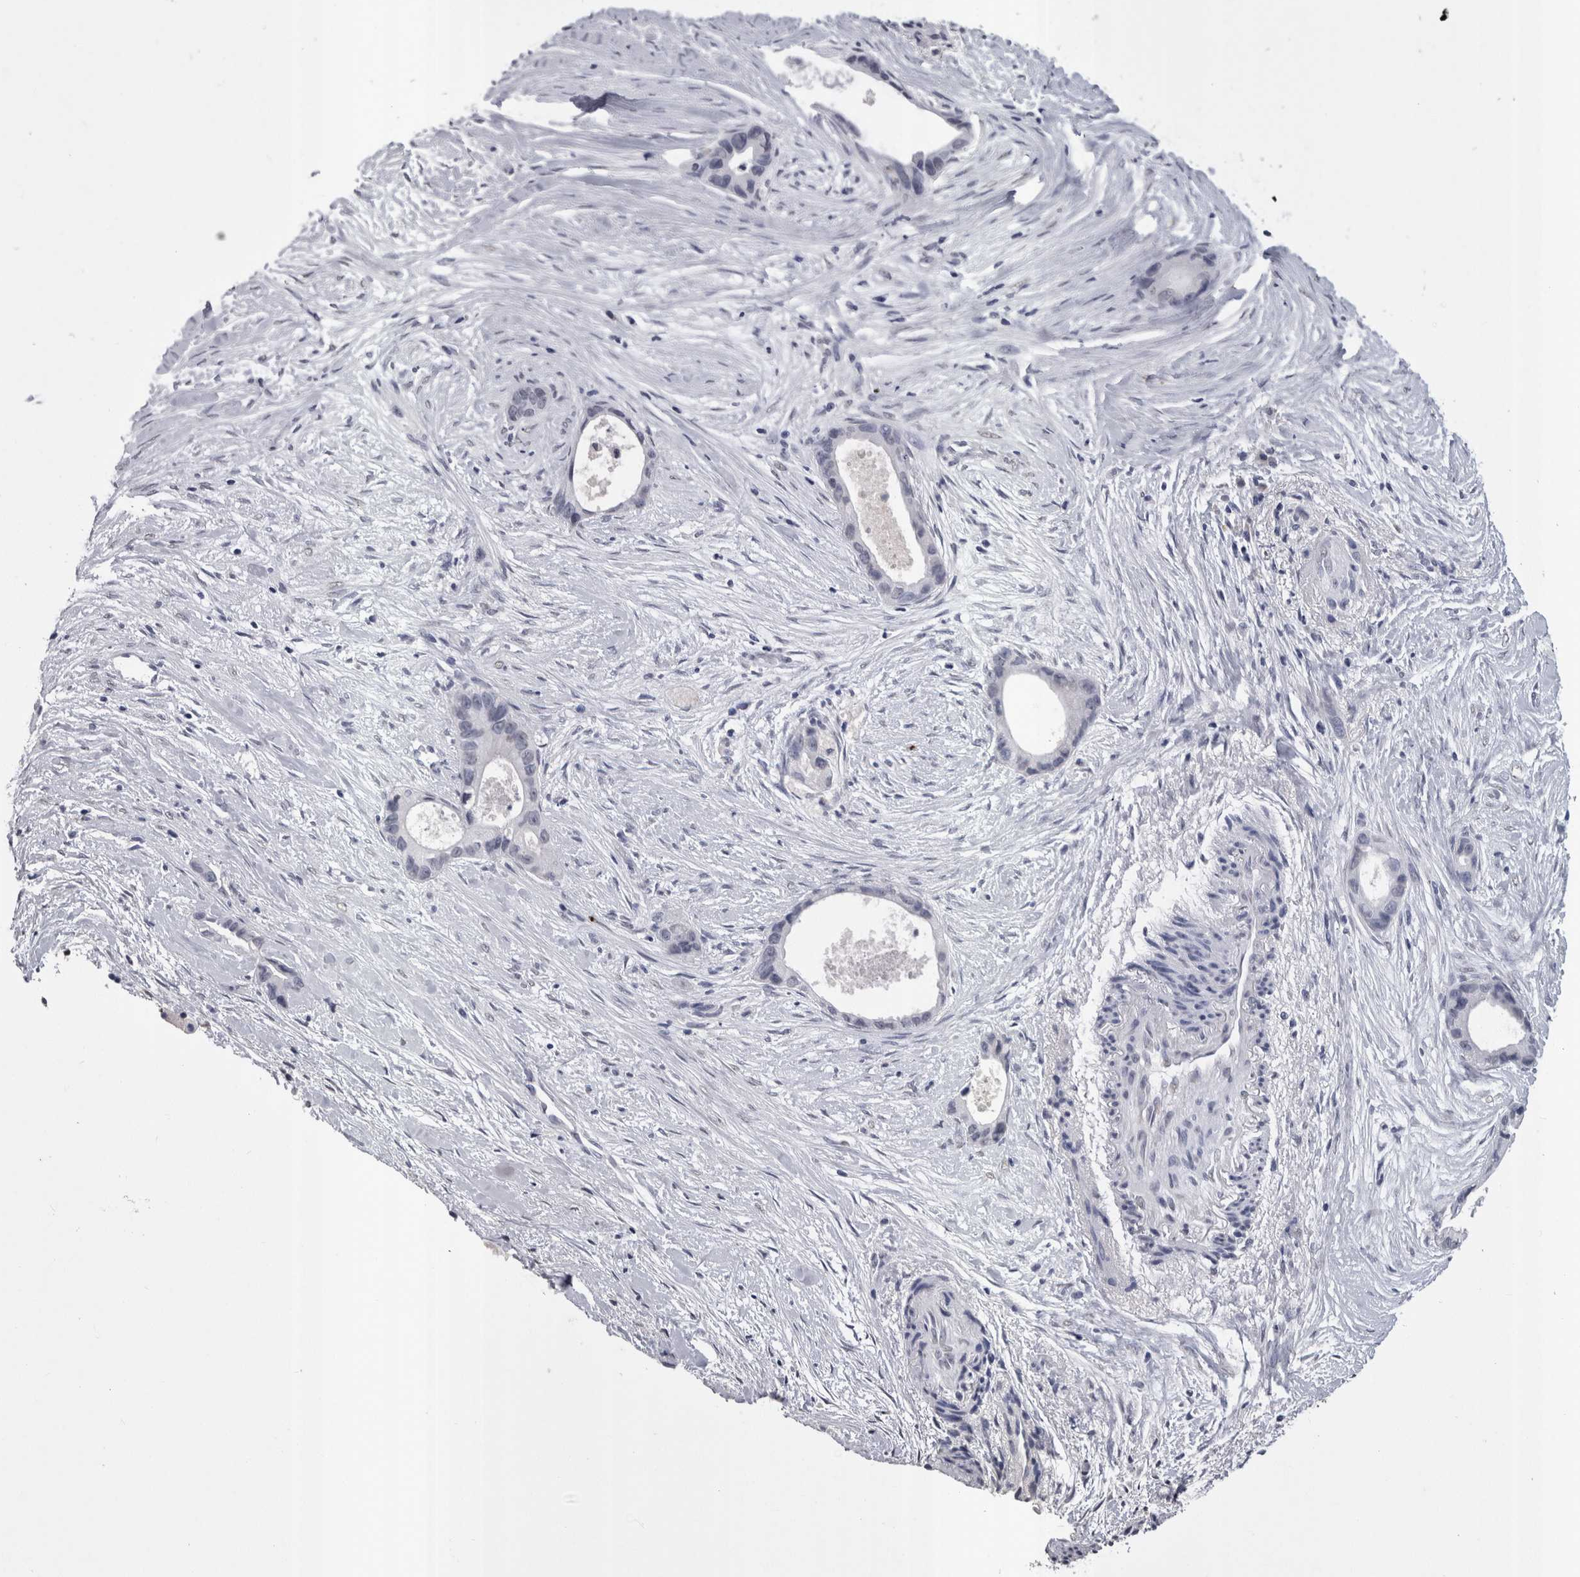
{"staining": {"intensity": "negative", "quantity": "none", "location": "none"}, "tissue": "liver cancer", "cell_type": "Tumor cells", "image_type": "cancer", "snomed": [{"axis": "morphology", "description": "Cholangiocarcinoma"}, {"axis": "topography", "description": "Liver"}], "caption": "This is an IHC photomicrograph of liver cancer (cholangiocarcinoma). There is no staining in tumor cells.", "gene": "PAX5", "patient": {"sex": "female", "age": 55}}